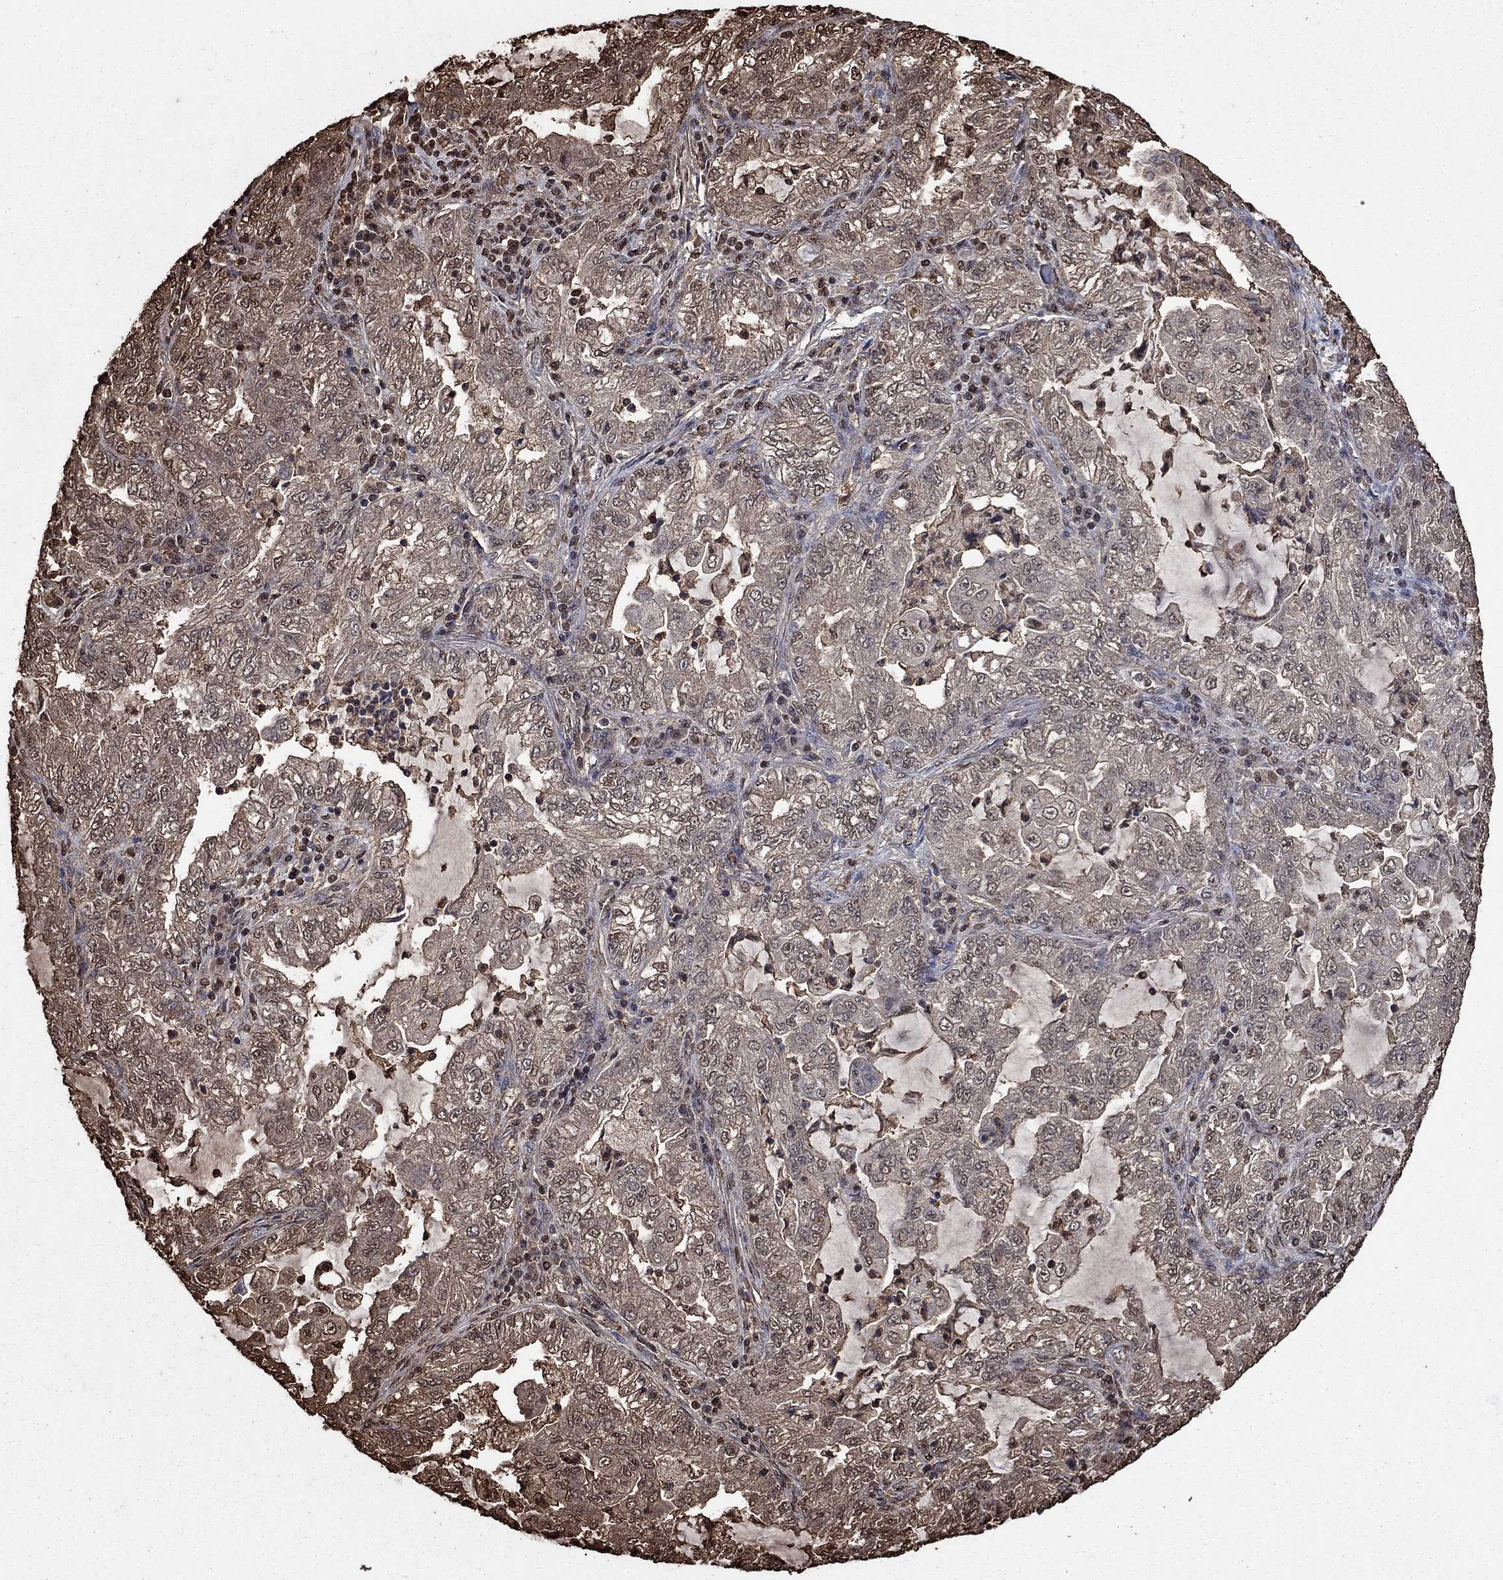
{"staining": {"intensity": "weak", "quantity": "25%-75%", "location": "cytoplasmic/membranous"}, "tissue": "lung cancer", "cell_type": "Tumor cells", "image_type": "cancer", "snomed": [{"axis": "morphology", "description": "Adenocarcinoma, NOS"}, {"axis": "topography", "description": "Lung"}], "caption": "Tumor cells show low levels of weak cytoplasmic/membranous positivity in approximately 25%-75% of cells in human lung adenocarcinoma.", "gene": "GAPDH", "patient": {"sex": "female", "age": 73}}